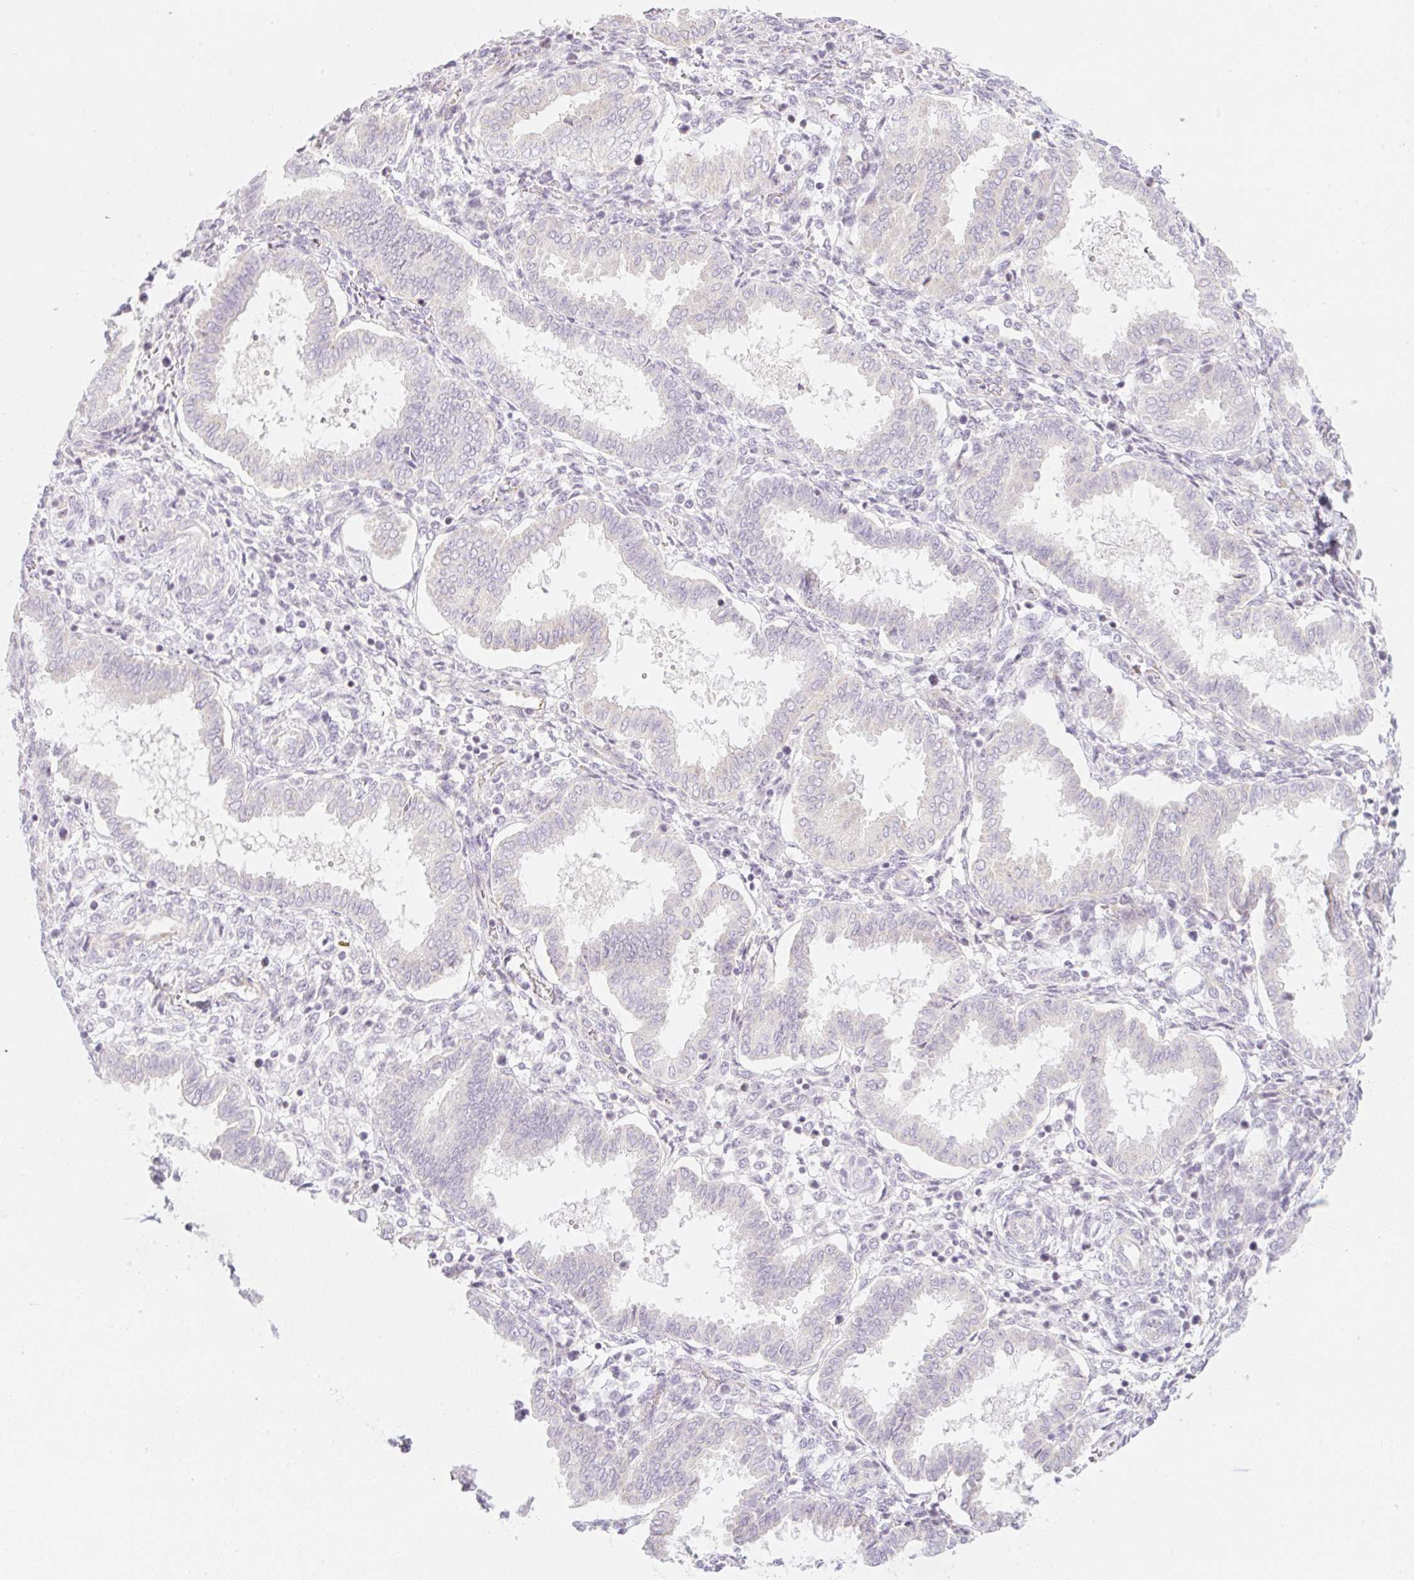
{"staining": {"intensity": "negative", "quantity": "none", "location": "none"}, "tissue": "endometrium", "cell_type": "Cells in endometrial stroma", "image_type": "normal", "snomed": [{"axis": "morphology", "description": "Normal tissue, NOS"}, {"axis": "topography", "description": "Endometrium"}], "caption": "Cells in endometrial stroma show no significant expression in normal endometrium.", "gene": "CASKIN1", "patient": {"sex": "female", "age": 24}}